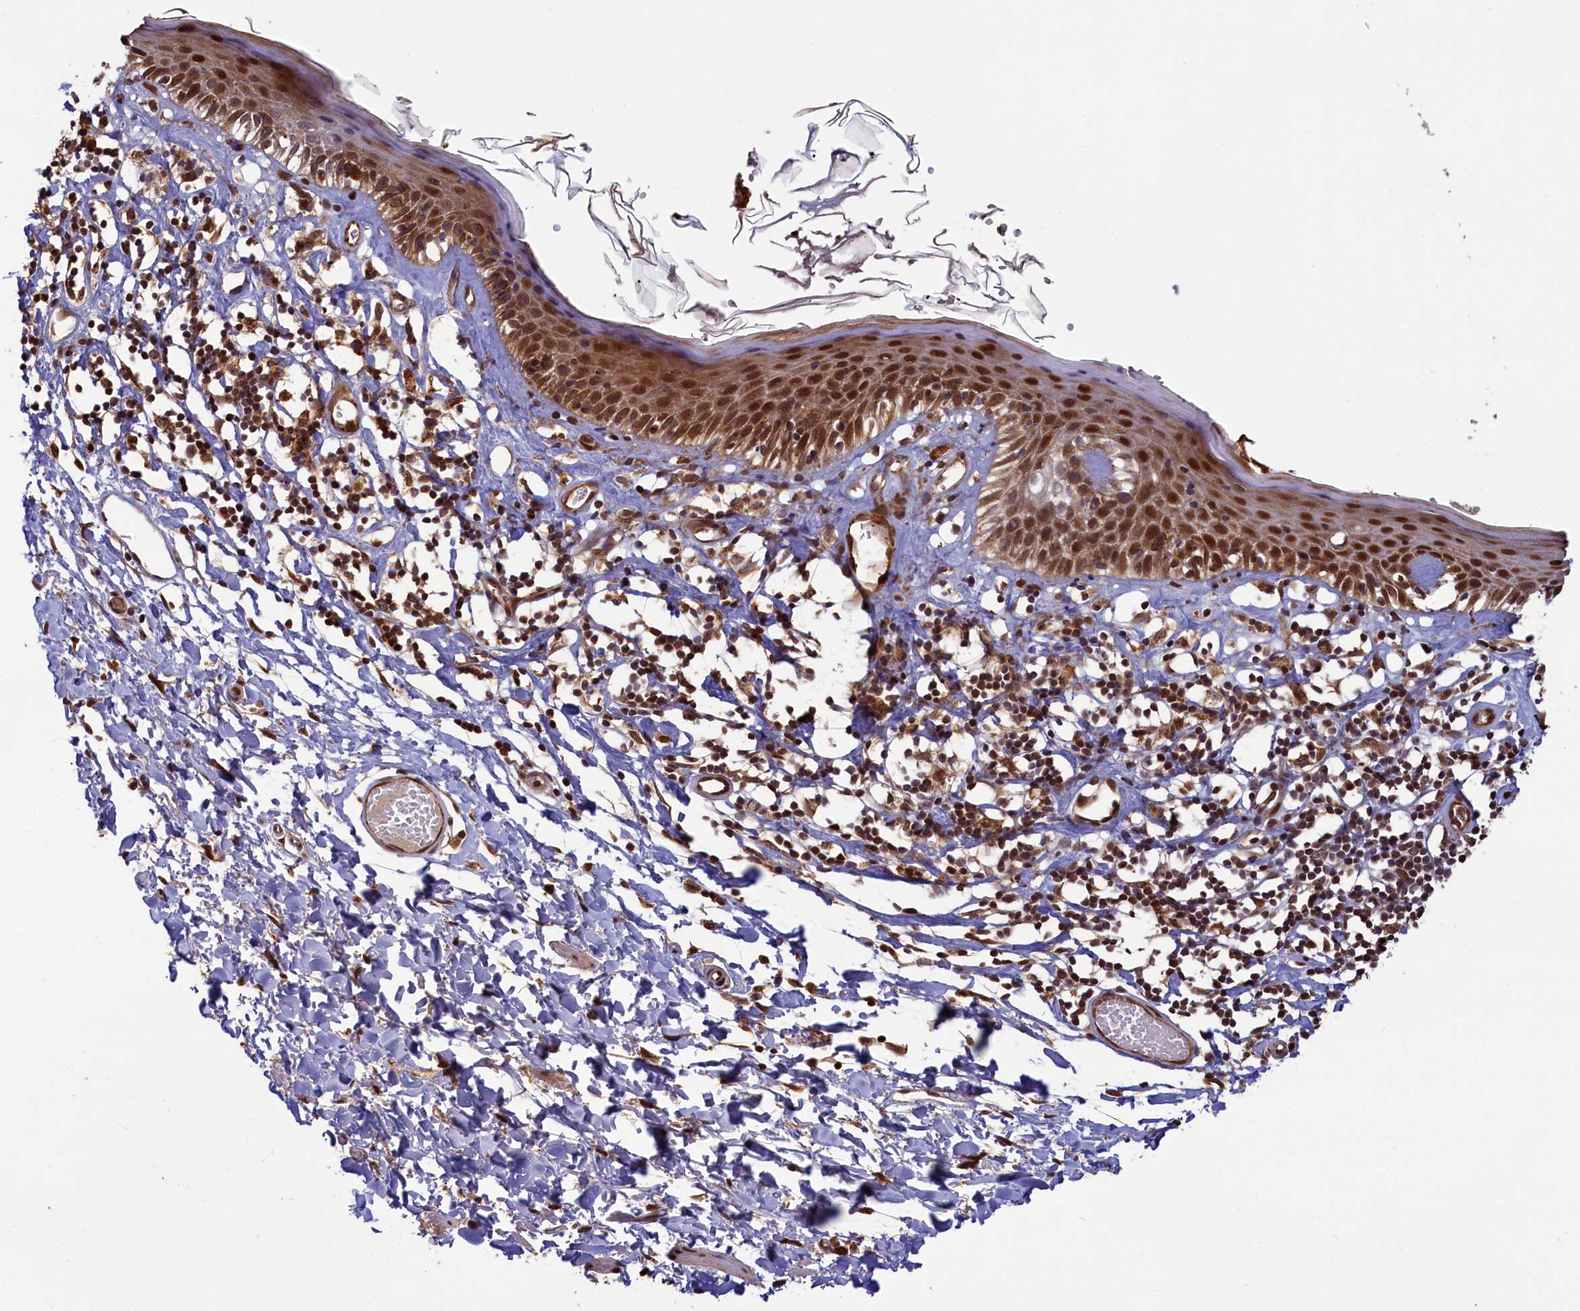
{"staining": {"intensity": "strong", "quantity": ">75%", "location": "cytoplasmic/membranous,nuclear"}, "tissue": "skin", "cell_type": "Epidermal cells", "image_type": "normal", "snomed": [{"axis": "morphology", "description": "Normal tissue, NOS"}, {"axis": "topography", "description": "Adipose tissue"}, {"axis": "topography", "description": "Vascular tissue"}, {"axis": "topography", "description": "Vulva"}, {"axis": "topography", "description": "Peripheral nerve tissue"}], "caption": "A high-resolution photomicrograph shows immunohistochemistry (IHC) staining of benign skin, which reveals strong cytoplasmic/membranous,nuclear staining in approximately >75% of epidermal cells.", "gene": "NAE1", "patient": {"sex": "female", "age": 86}}